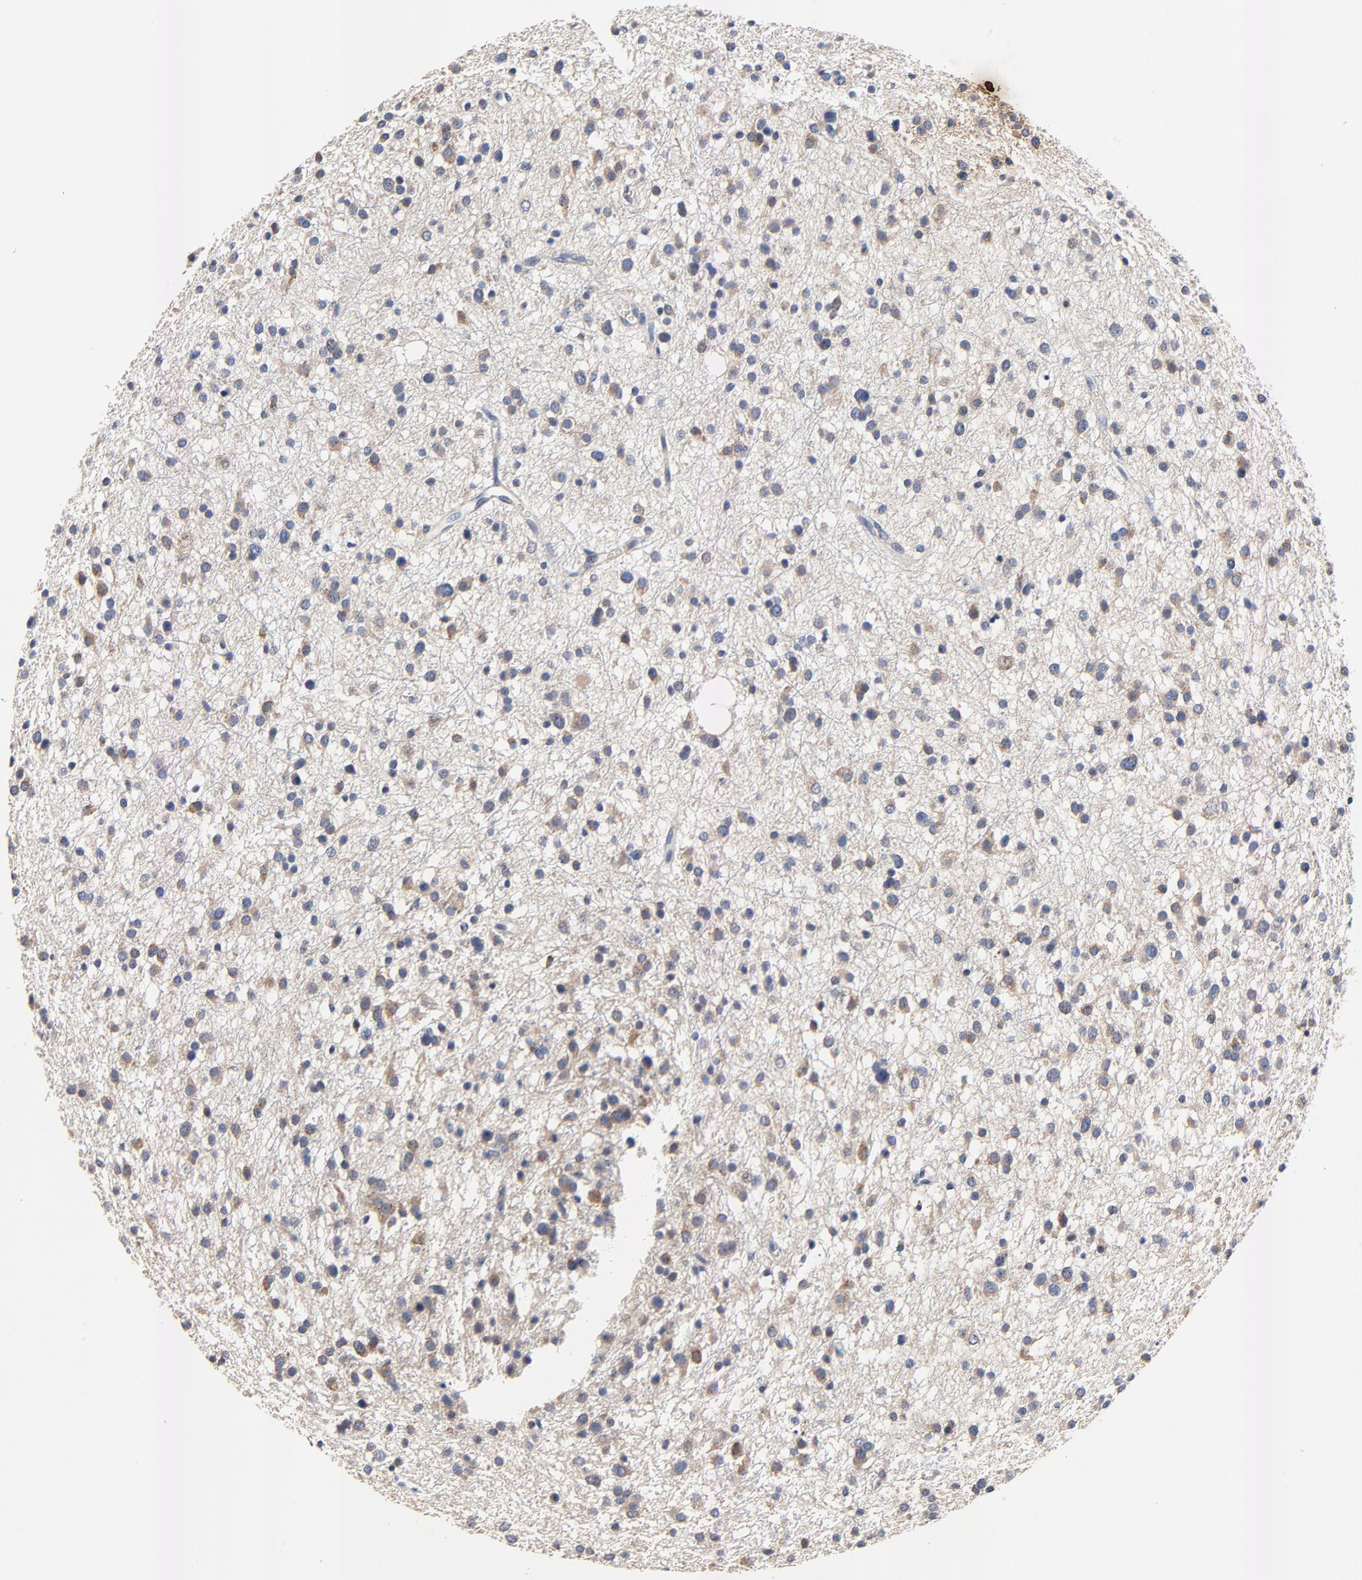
{"staining": {"intensity": "weak", "quantity": "25%-75%", "location": "cytoplasmic/membranous"}, "tissue": "glioma", "cell_type": "Tumor cells", "image_type": "cancer", "snomed": [{"axis": "morphology", "description": "Glioma, malignant, Low grade"}, {"axis": "topography", "description": "Brain"}], "caption": "IHC of glioma displays low levels of weak cytoplasmic/membranous staining in about 25%-75% of tumor cells.", "gene": "VAV2", "patient": {"sex": "female", "age": 36}}